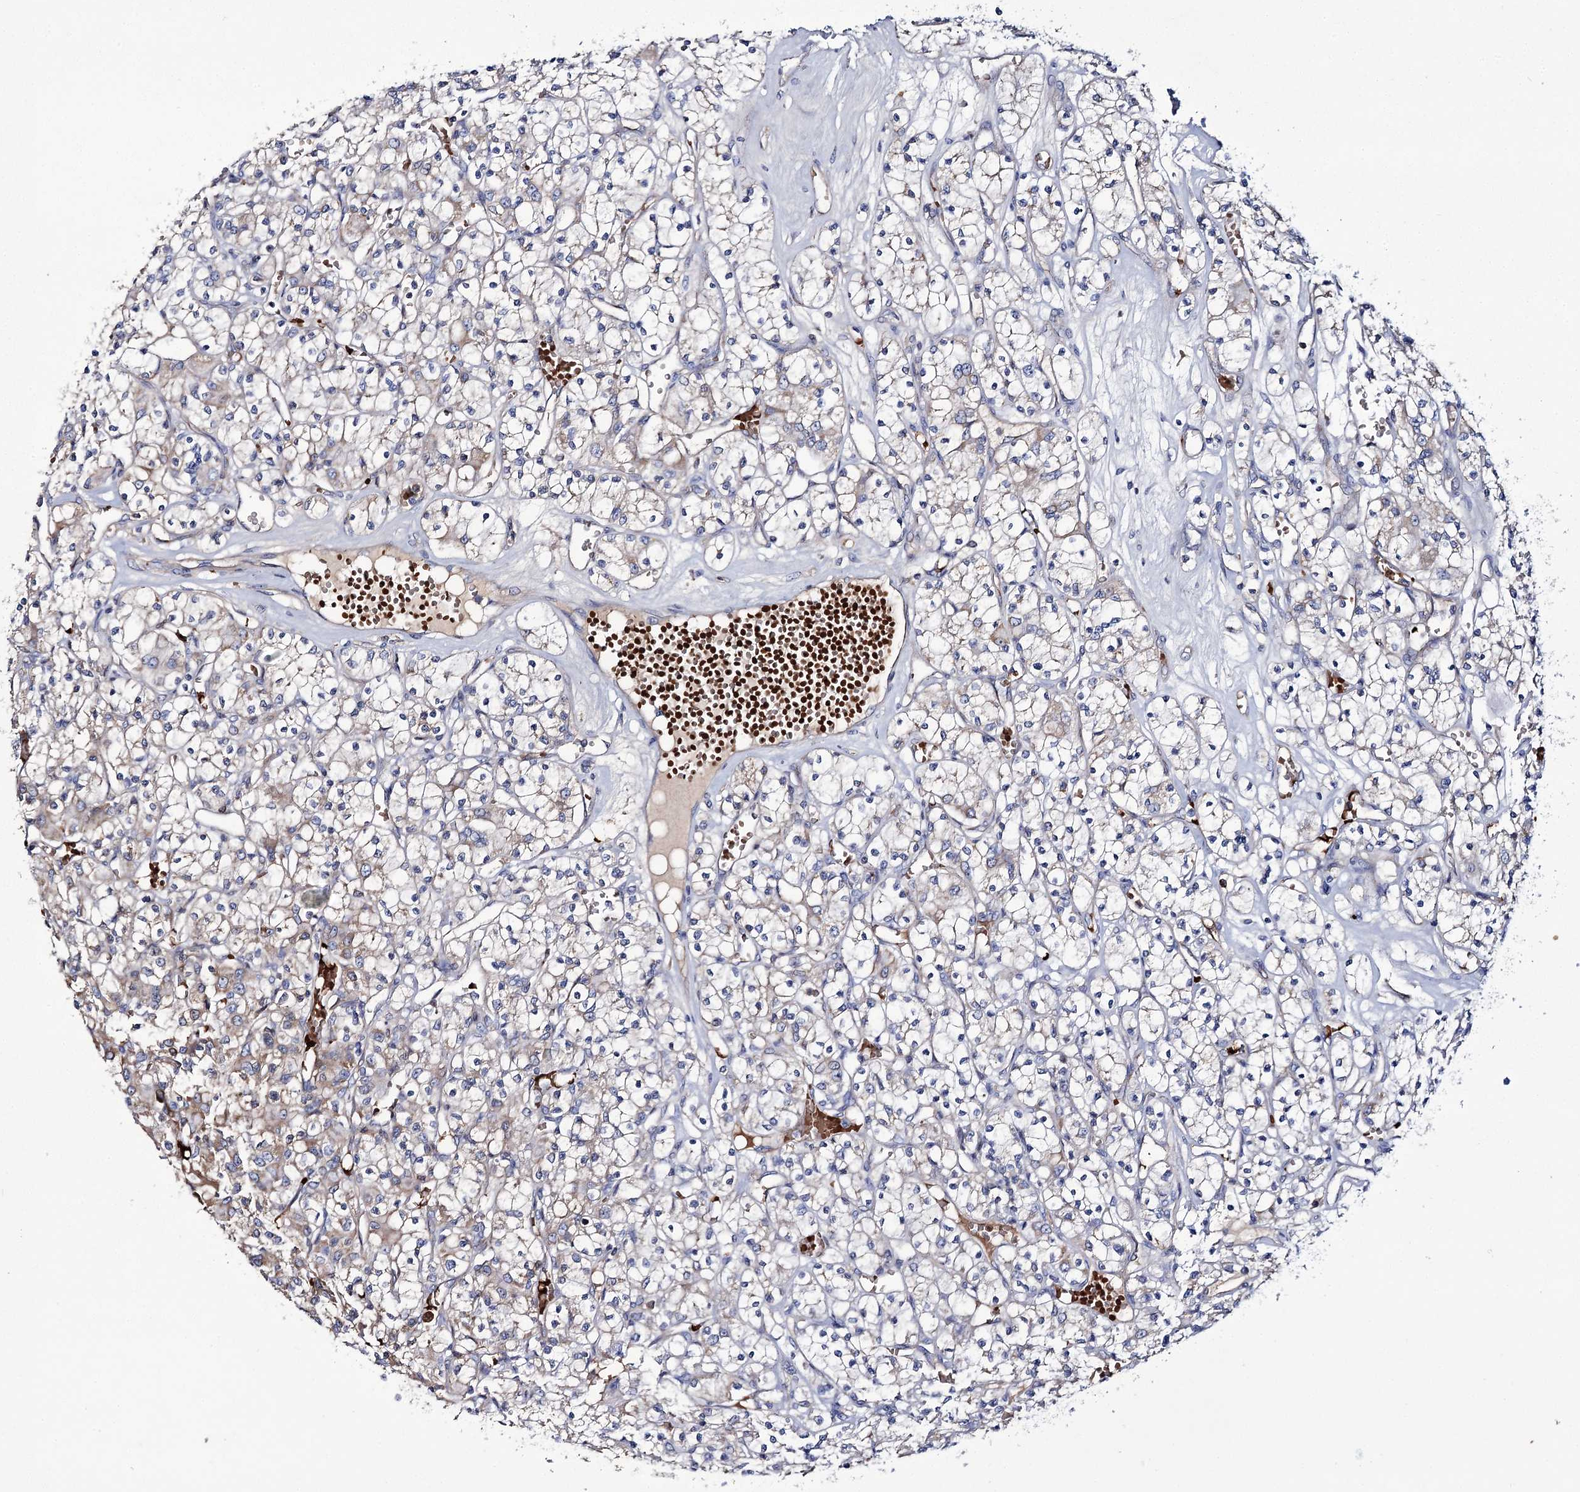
{"staining": {"intensity": "weak", "quantity": "<25%", "location": "cytoplasmic/membranous"}, "tissue": "renal cancer", "cell_type": "Tumor cells", "image_type": "cancer", "snomed": [{"axis": "morphology", "description": "Adenocarcinoma, NOS"}, {"axis": "topography", "description": "Kidney"}], "caption": "Immunohistochemistry histopathology image of renal cancer (adenocarcinoma) stained for a protein (brown), which displays no positivity in tumor cells.", "gene": "GBF1", "patient": {"sex": "female", "age": 59}}